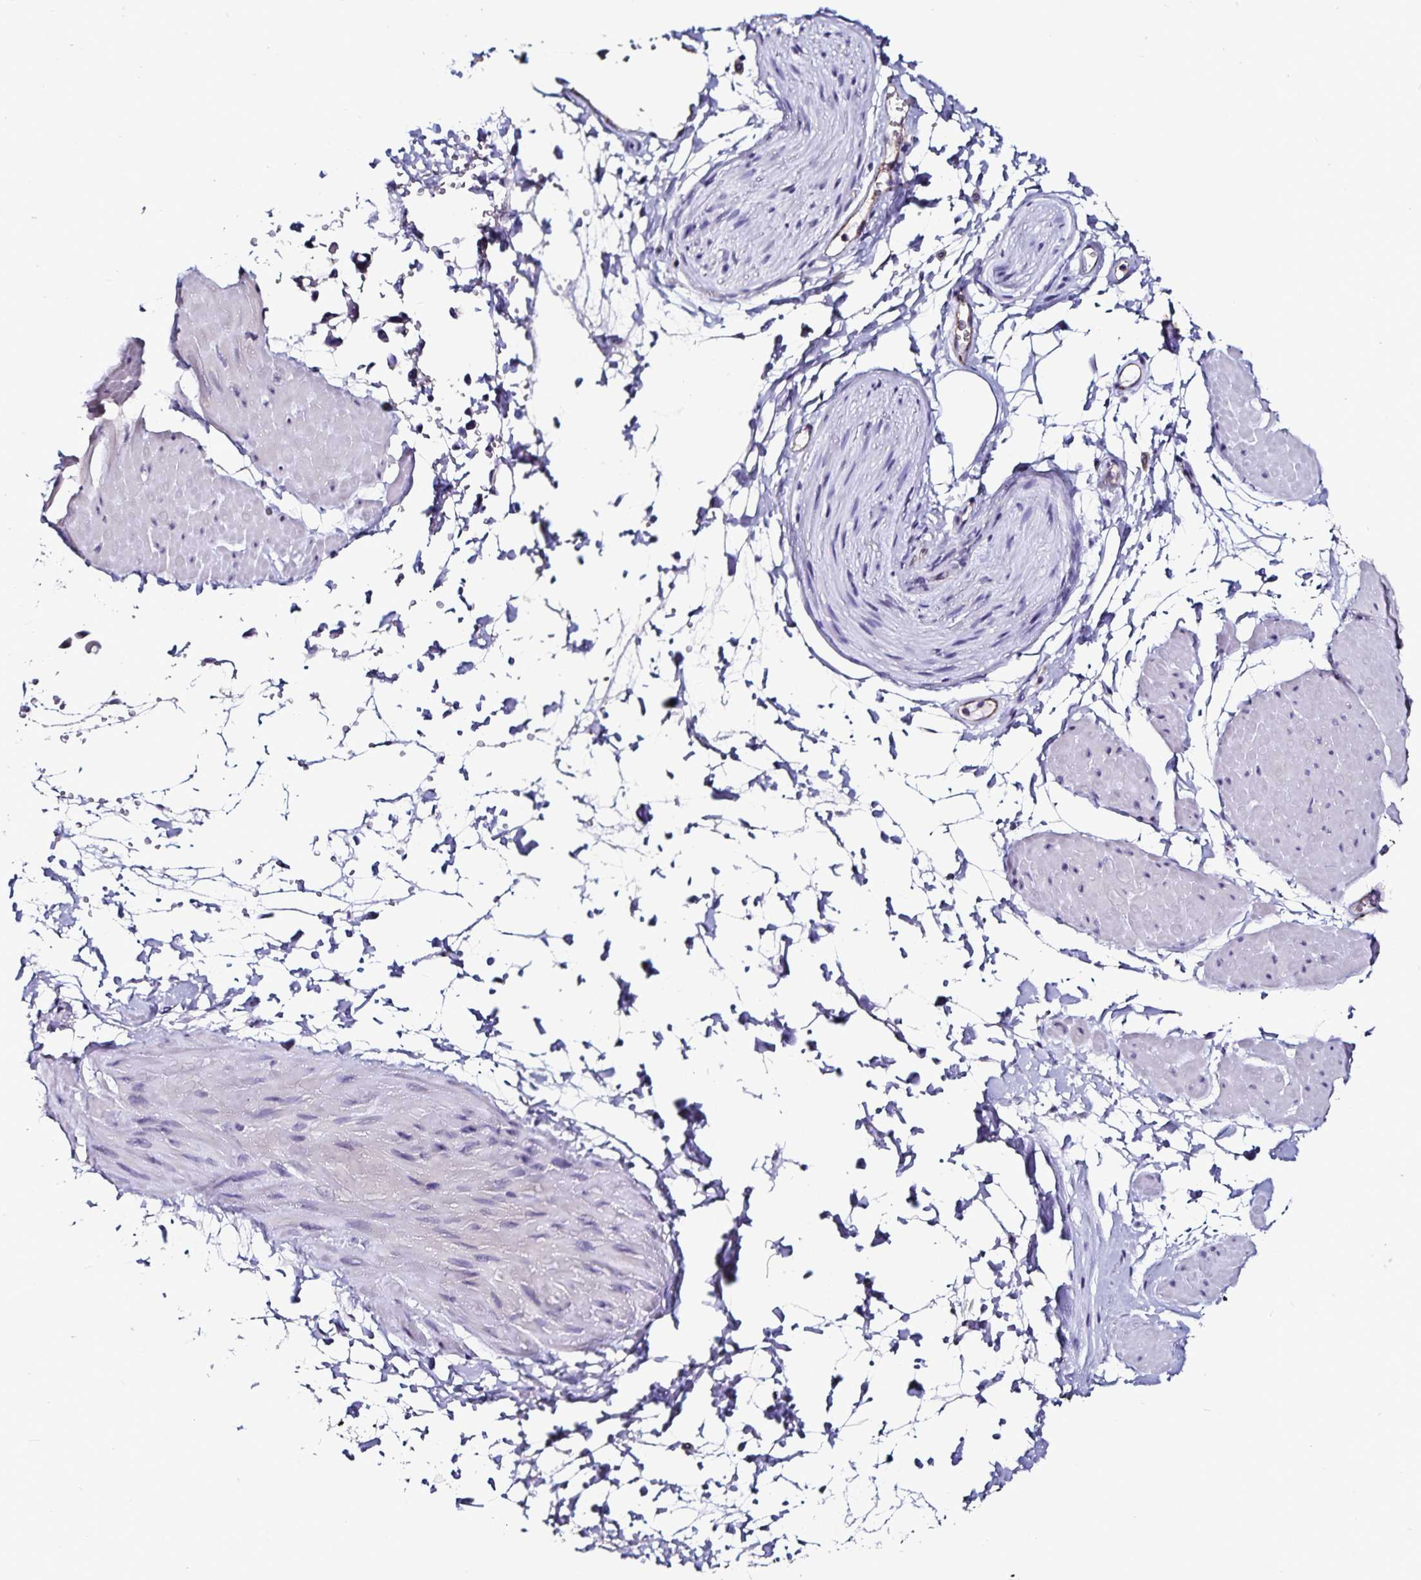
{"staining": {"intensity": "negative", "quantity": "none", "location": "none"}, "tissue": "adipose tissue", "cell_type": "Adipocytes", "image_type": "normal", "snomed": [{"axis": "morphology", "description": "Normal tissue, NOS"}, {"axis": "topography", "description": "Smooth muscle"}, {"axis": "topography", "description": "Peripheral nerve tissue"}], "caption": "An immunohistochemistry histopathology image of benign adipose tissue is shown. There is no staining in adipocytes of adipose tissue. (Stains: DAB (3,3'-diaminobenzidine) IHC with hematoxylin counter stain, Microscopy: brightfield microscopy at high magnification).", "gene": "TSPAN7", "patient": {"sex": "male", "age": 58}}